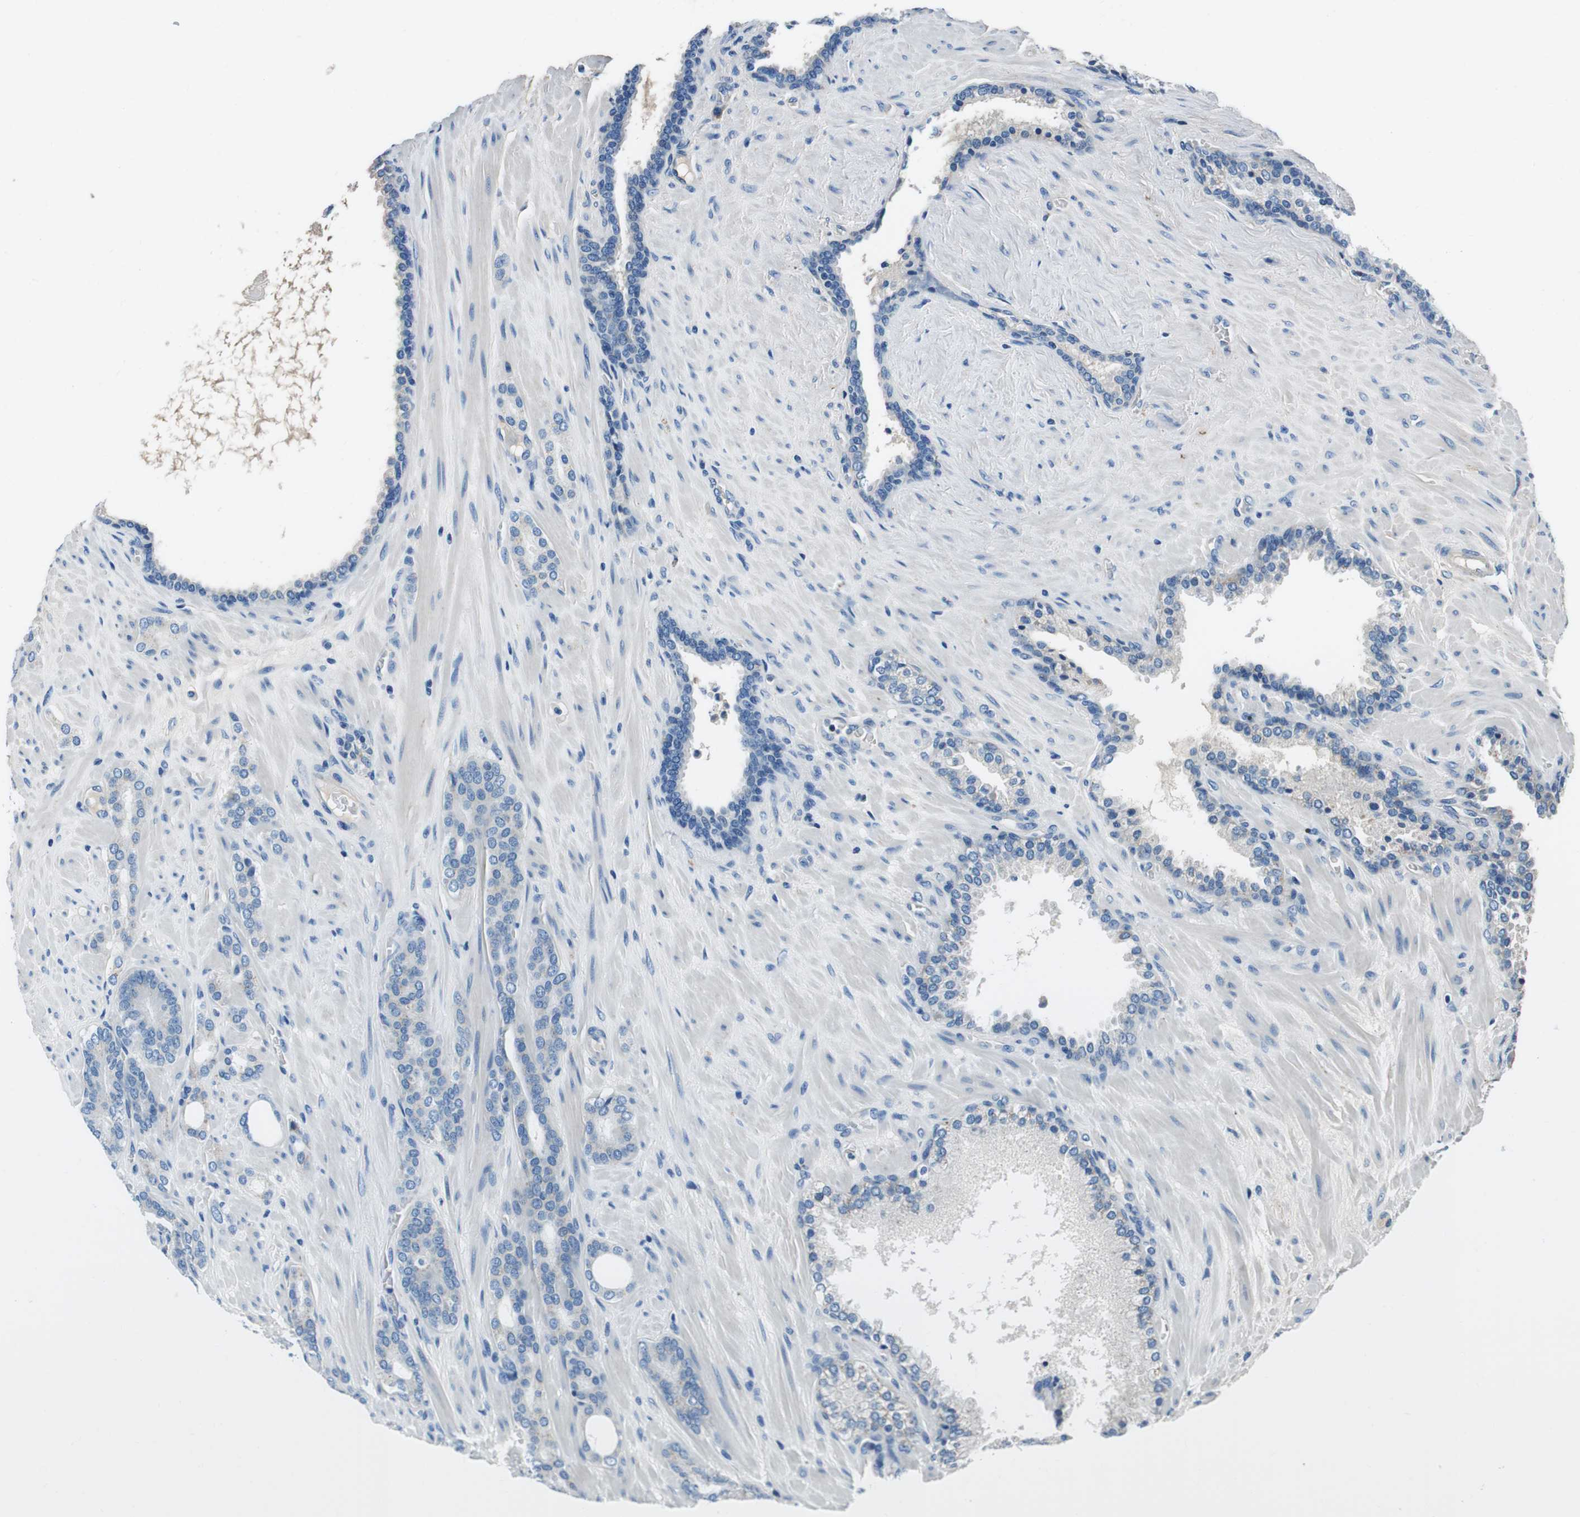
{"staining": {"intensity": "negative", "quantity": "none", "location": "none"}, "tissue": "prostate cancer", "cell_type": "Tumor cells", "image_type": "cancer", "snomed": [{"axis": "morphology", "description": "Adenocarcinoma, Low grade"}, {"axis": "topography", "description": "Prostate"}], "caption": "Immunohistochemistry histopathology image of low-grade adenocarcinoma (prostate) stained for a protein (brown), which exhibits no positivity in tumor cells.", "gene": "CASQ1", "patient": {"sex": "male", "age": 63}}